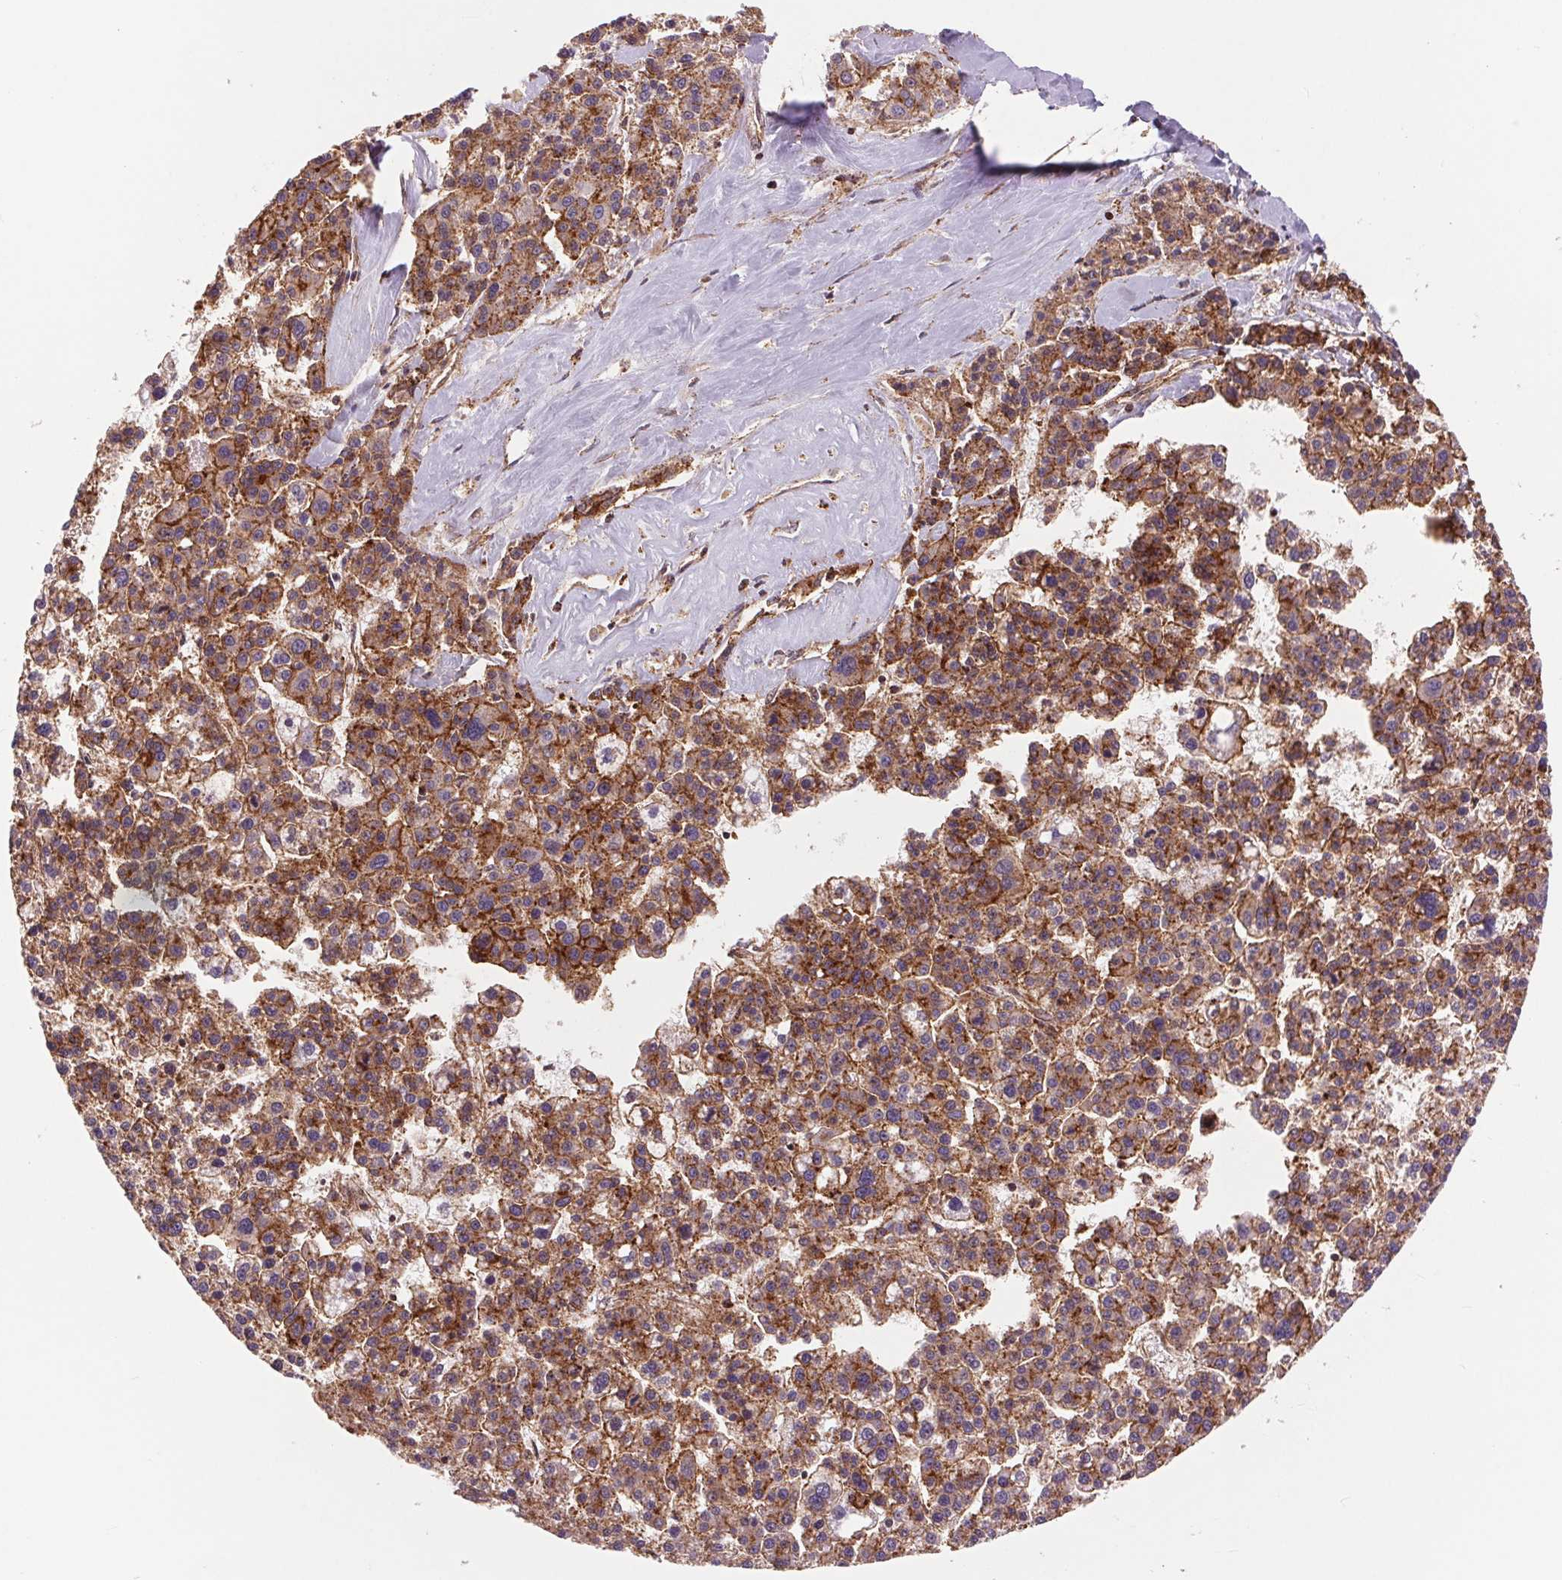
{"staining": {"intensity": "moderate", "quantity": ">75%", "location": "cytoplasmic/membranous"}, "tissue": "liver cancer", "cell_type": "Tumor cells", "image_type": "cancer", "snomed": [{"axis": "morphology", "description": "Carcinoma, Hepatocellular, NOS"}, {"axis": "topography", "description": "Liver"}], "caption": "A photomicrograph of hepatocellular carcinoma (liver) stained for a protein exhibits moderate cytoplasmic/membranous brown staining in tumor cells. The protein is stained brown, and the nuclei are stained in blue (DAB IHC with brightfield microscopy, high magnification).", "gene": "CHMP4B", "patient": {"sex": "female", "age": 58}}